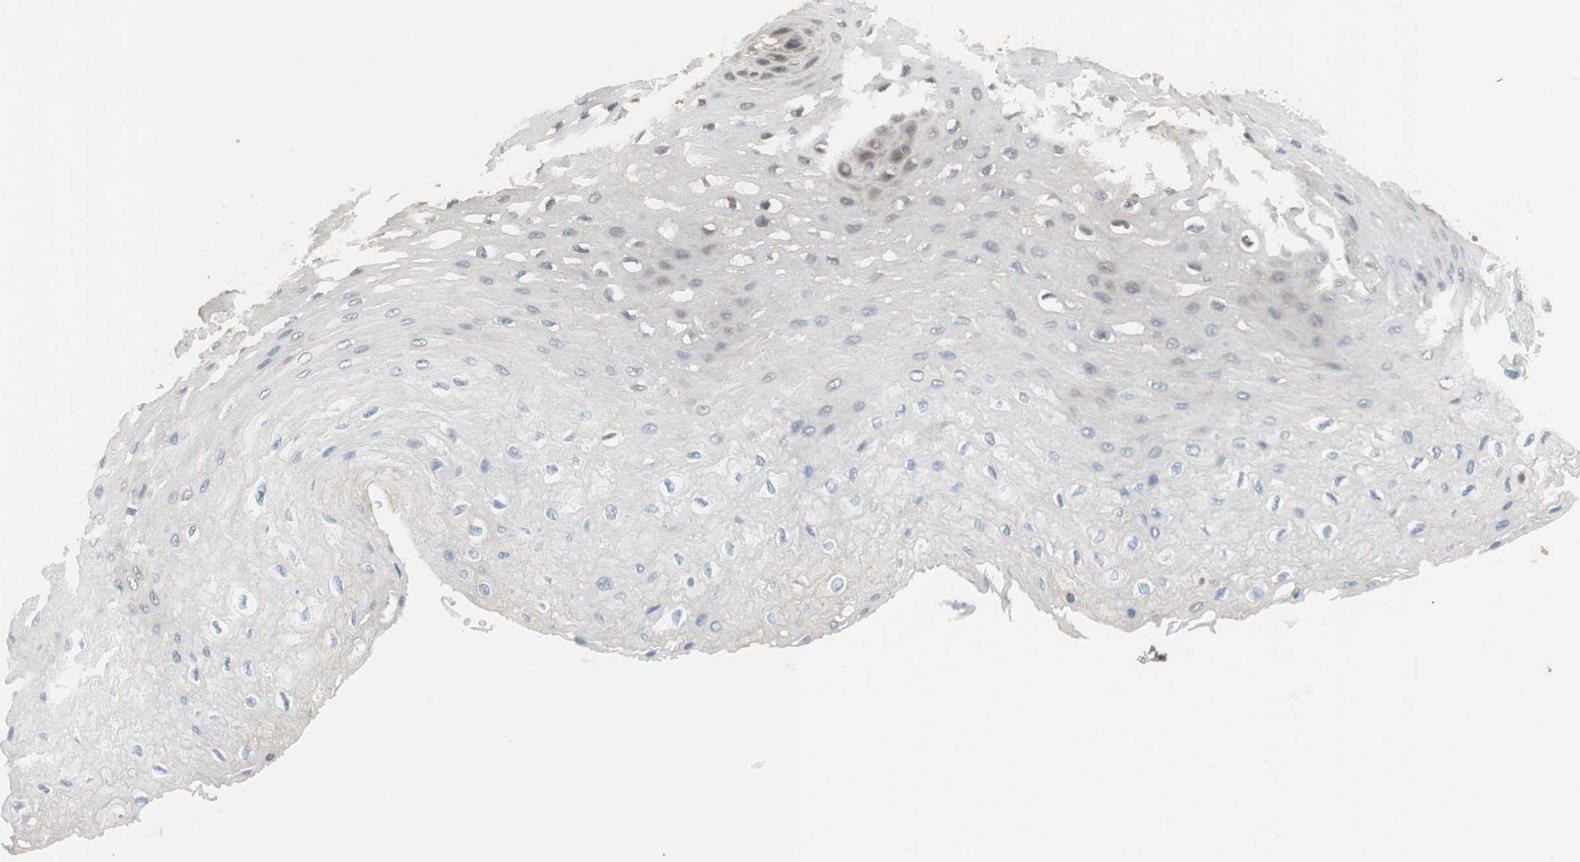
{"staining": {"intensity": "moderate", "quantity": "<25%", "location": "cytoplasmic/membranous,nuclear"}, "tissue": "esophagus", "cell_type": "Squamous epithelial cells", "image_type": "normal", "snomed": [{"axis": "morphology", "description": "Normal tissue, NOS"}, {"axis": "topography", "description": "Esophagus"}], "caption": "Immunohistochemical staining of benign esophagus shows low levels of moderate cytoplasmic/membranous,nuclear positivity in approximately <25% of squamous epithelial cells.", "gene": "GART", "patient": {"sex": "female", "age": 72}}